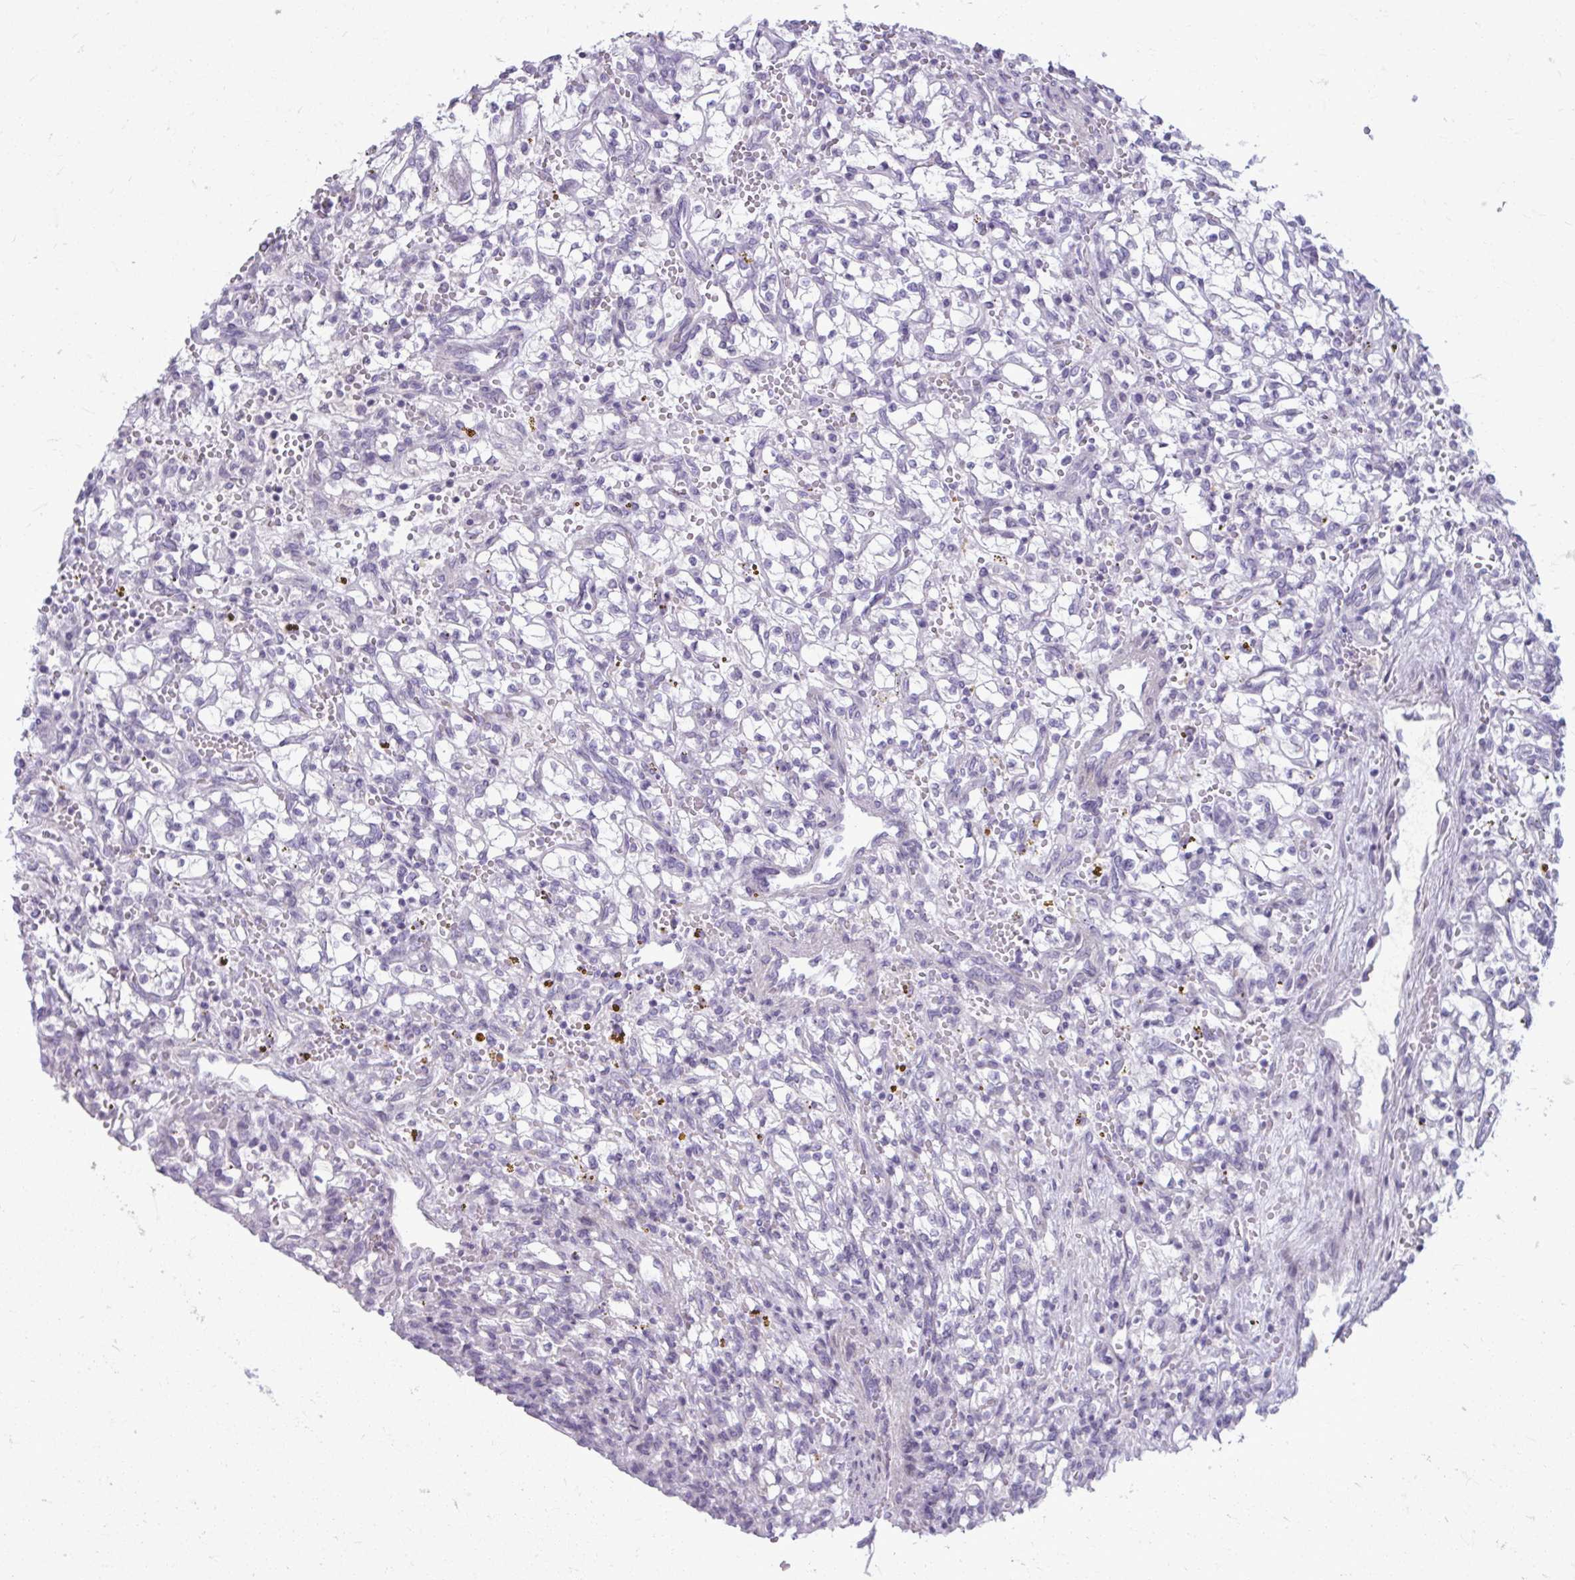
{"staining": {"intensity": "negative", "quantity": "none", "location": "none"}, "tissue": "renal cancer", "cell_type": "Tumor cells", "image_type": "cancer", "snomed": [{"axis": "morphology", "description": "Adenocarcinoma, NOS"}, {"axis": "topography", "description": "Kidney"}], "caption": "There is no significant staining in tumor cells of renal cancer. Nuclei are stained in blue.", "gene": "MSMO1", "patient": {"sex": "female", "age": 64}}